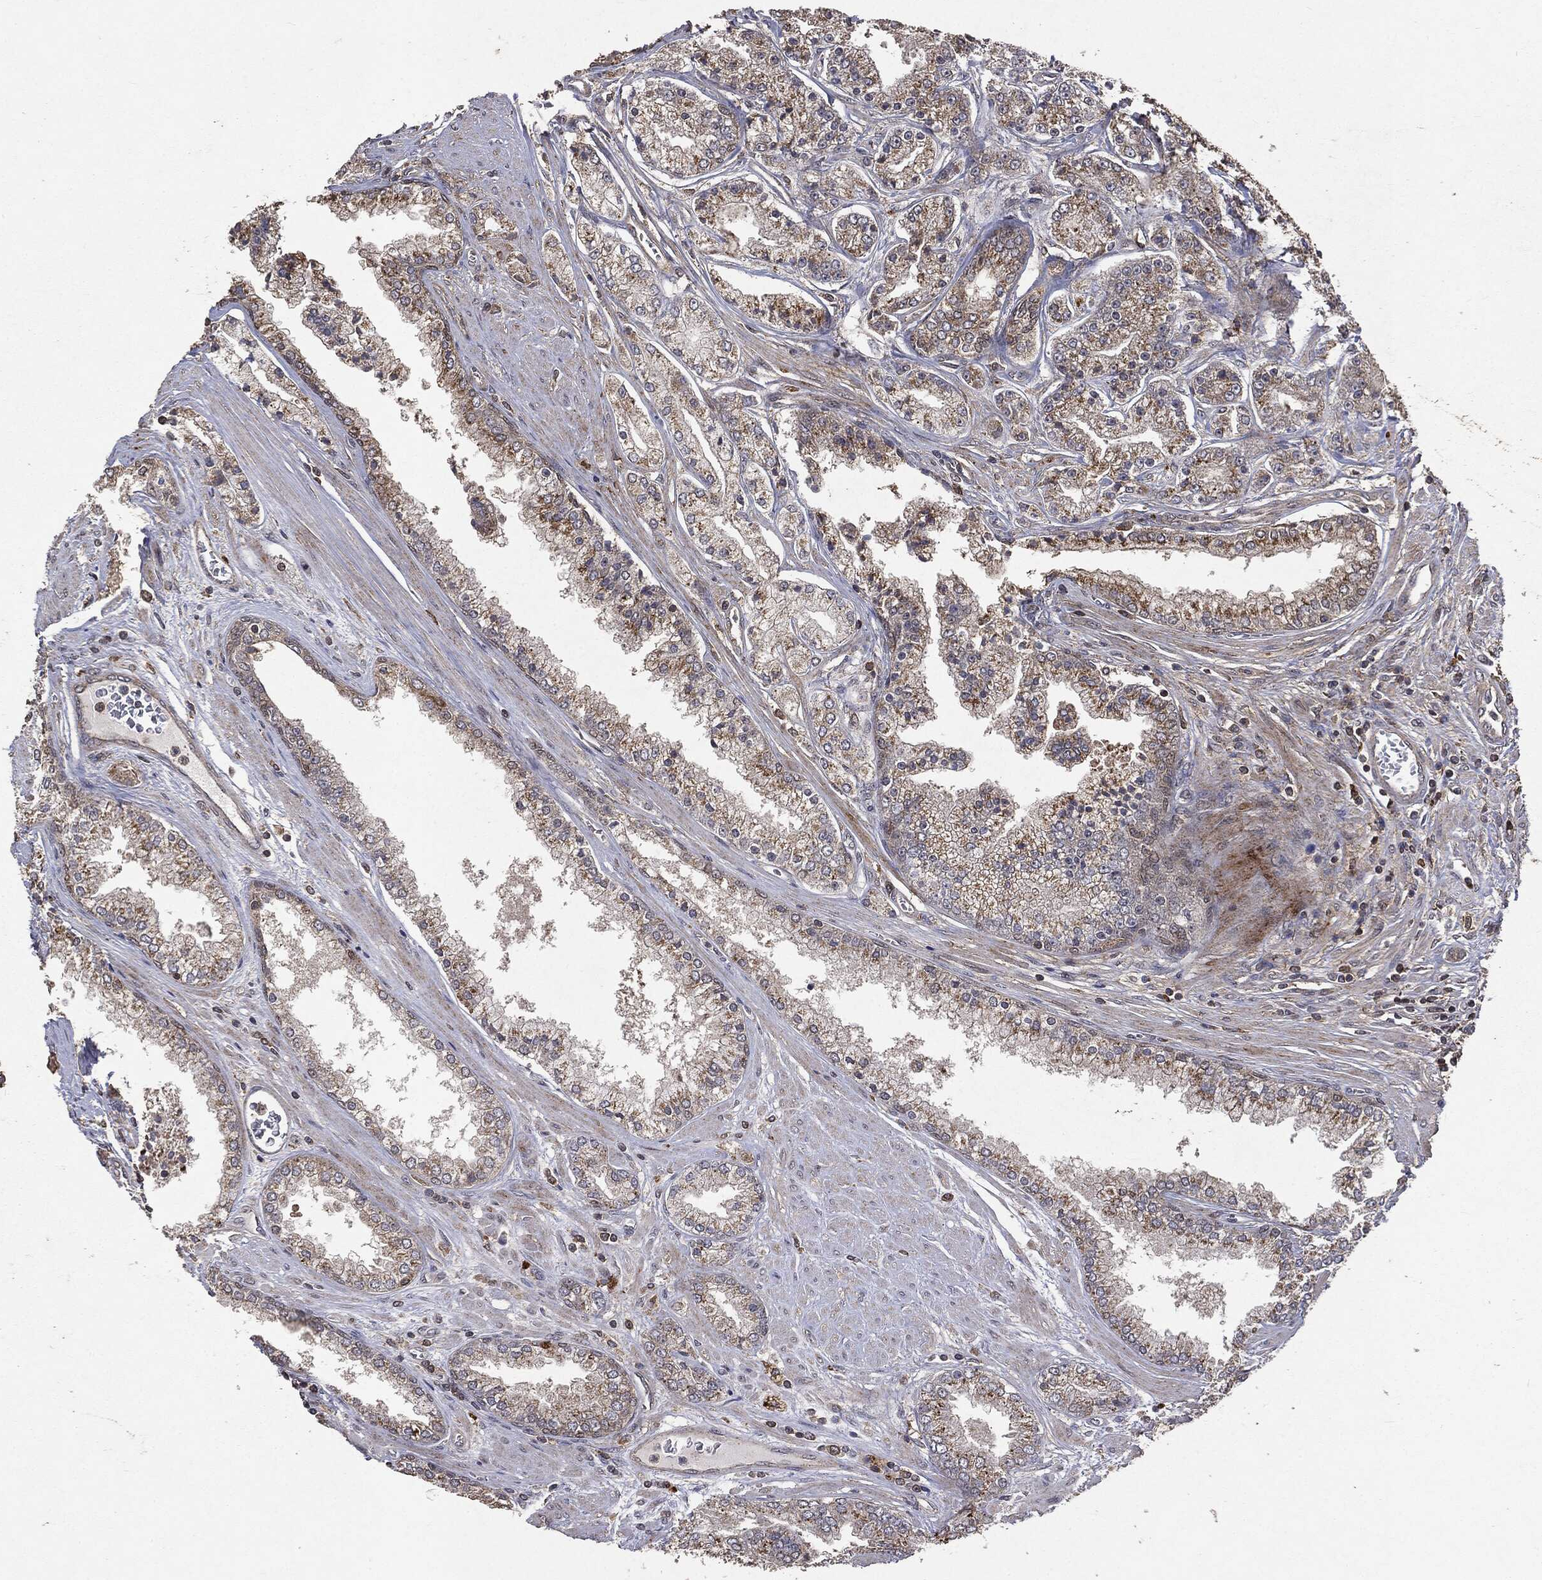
{"staining": {"intensity": "moderate", "quantity": "<25%", "location": "cytoplasmic/membranous"}, "tissue": "prostate cancer", "cell_type": "Tumor cells", "image_type": "cancer", "snomed": [{"axis": "morphology", "description": "Adenocarcinoma, High grade"}, {"axis": "topography", "description": "Prostate"}], "caption": "Immunohistochemical staining of prostate cancer (high-grade adenocarcinoma) displays low levels of moderate cytoplasmic/membranous expression in approximately <25% of tumor cells.", "gene": "PTEN", "patient": {"sex": "male", "age": 66}}